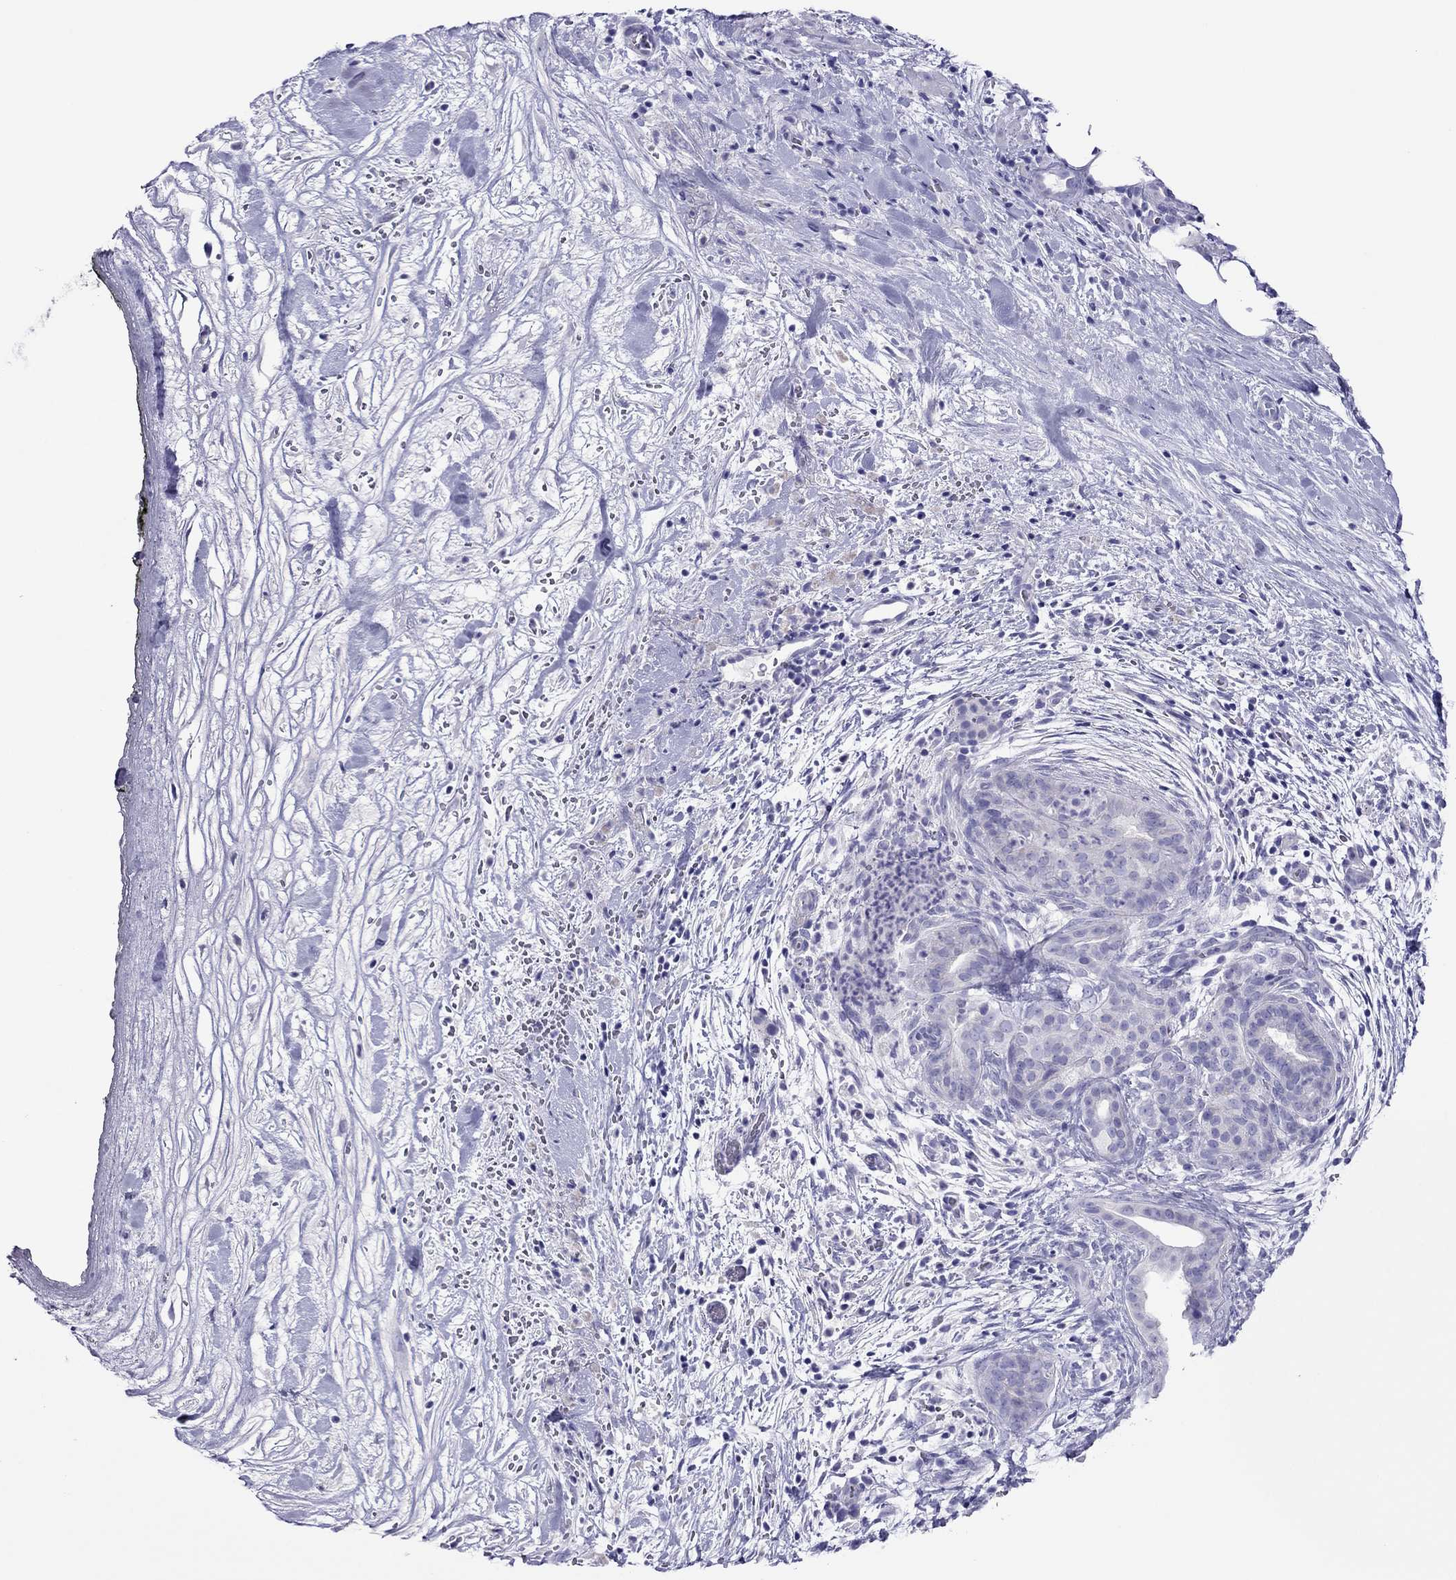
{"staining": {"intensity": "negative", "quantity": "none", "location": "none"}, "tissue": "pancreatic cancer", "cell_type": "Tumor cells", "image_type": "cancer", "snomed": [{"axis": "morphology", "description": "Adenocarcinoma, NOS"}, {"axis": "topography", "description": "Pancreas"}], "caption": "This is a micrograph of immunohistochemistry staining of adenocarcinoma (pancreatic), which shows no staining in tumor cells.", "gene": "PCDHA6", "patient": {"sex": "male", "age": 44}}